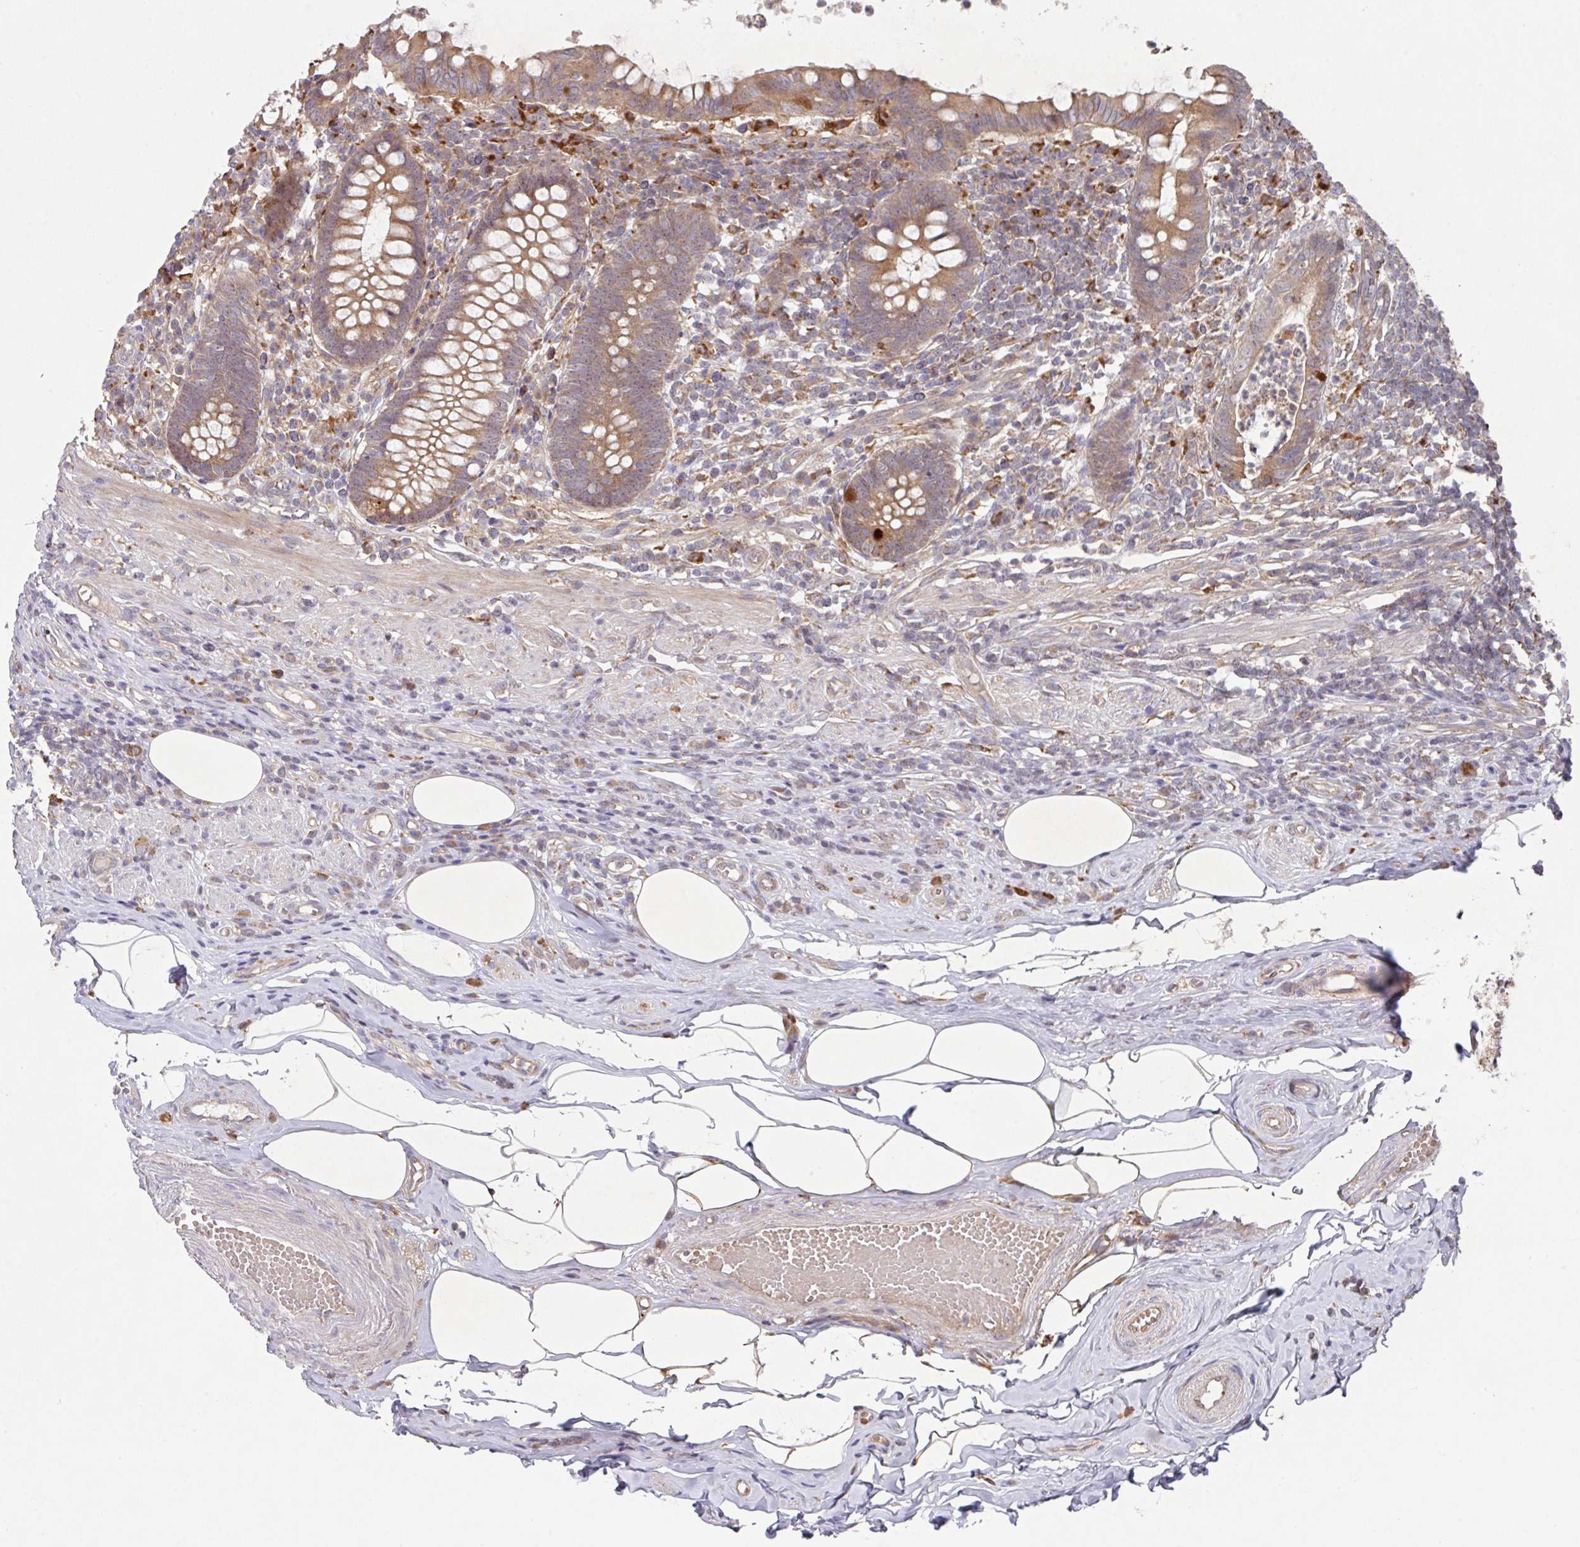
{"staining": {"intensity": "moderate", "quantity": ">75%", "location": "cytoplasmic/membranous"}, "tissue": "appendix", "cell_type": "Glandular cells", "image_type": "normal", "snomed": [{"axis": "morphology", "description": "Normal tissue, NOS"}, {"axis": "topography", "description": "Appendix"}], "caption": "IHC staining of unremarkable appendix, which displays medium levels of moderate cytoplasmic/membranous expression in approximately >75% of glandular cells indicating moderate cytoplasmic/membranous protein positivity. The staining was performed using DAB (brown) for protein detection and nuclei were counterstained in hematoxylin (blue).", "gene": "TRIM14", "patient": {"sex": "female", "age": 56}}